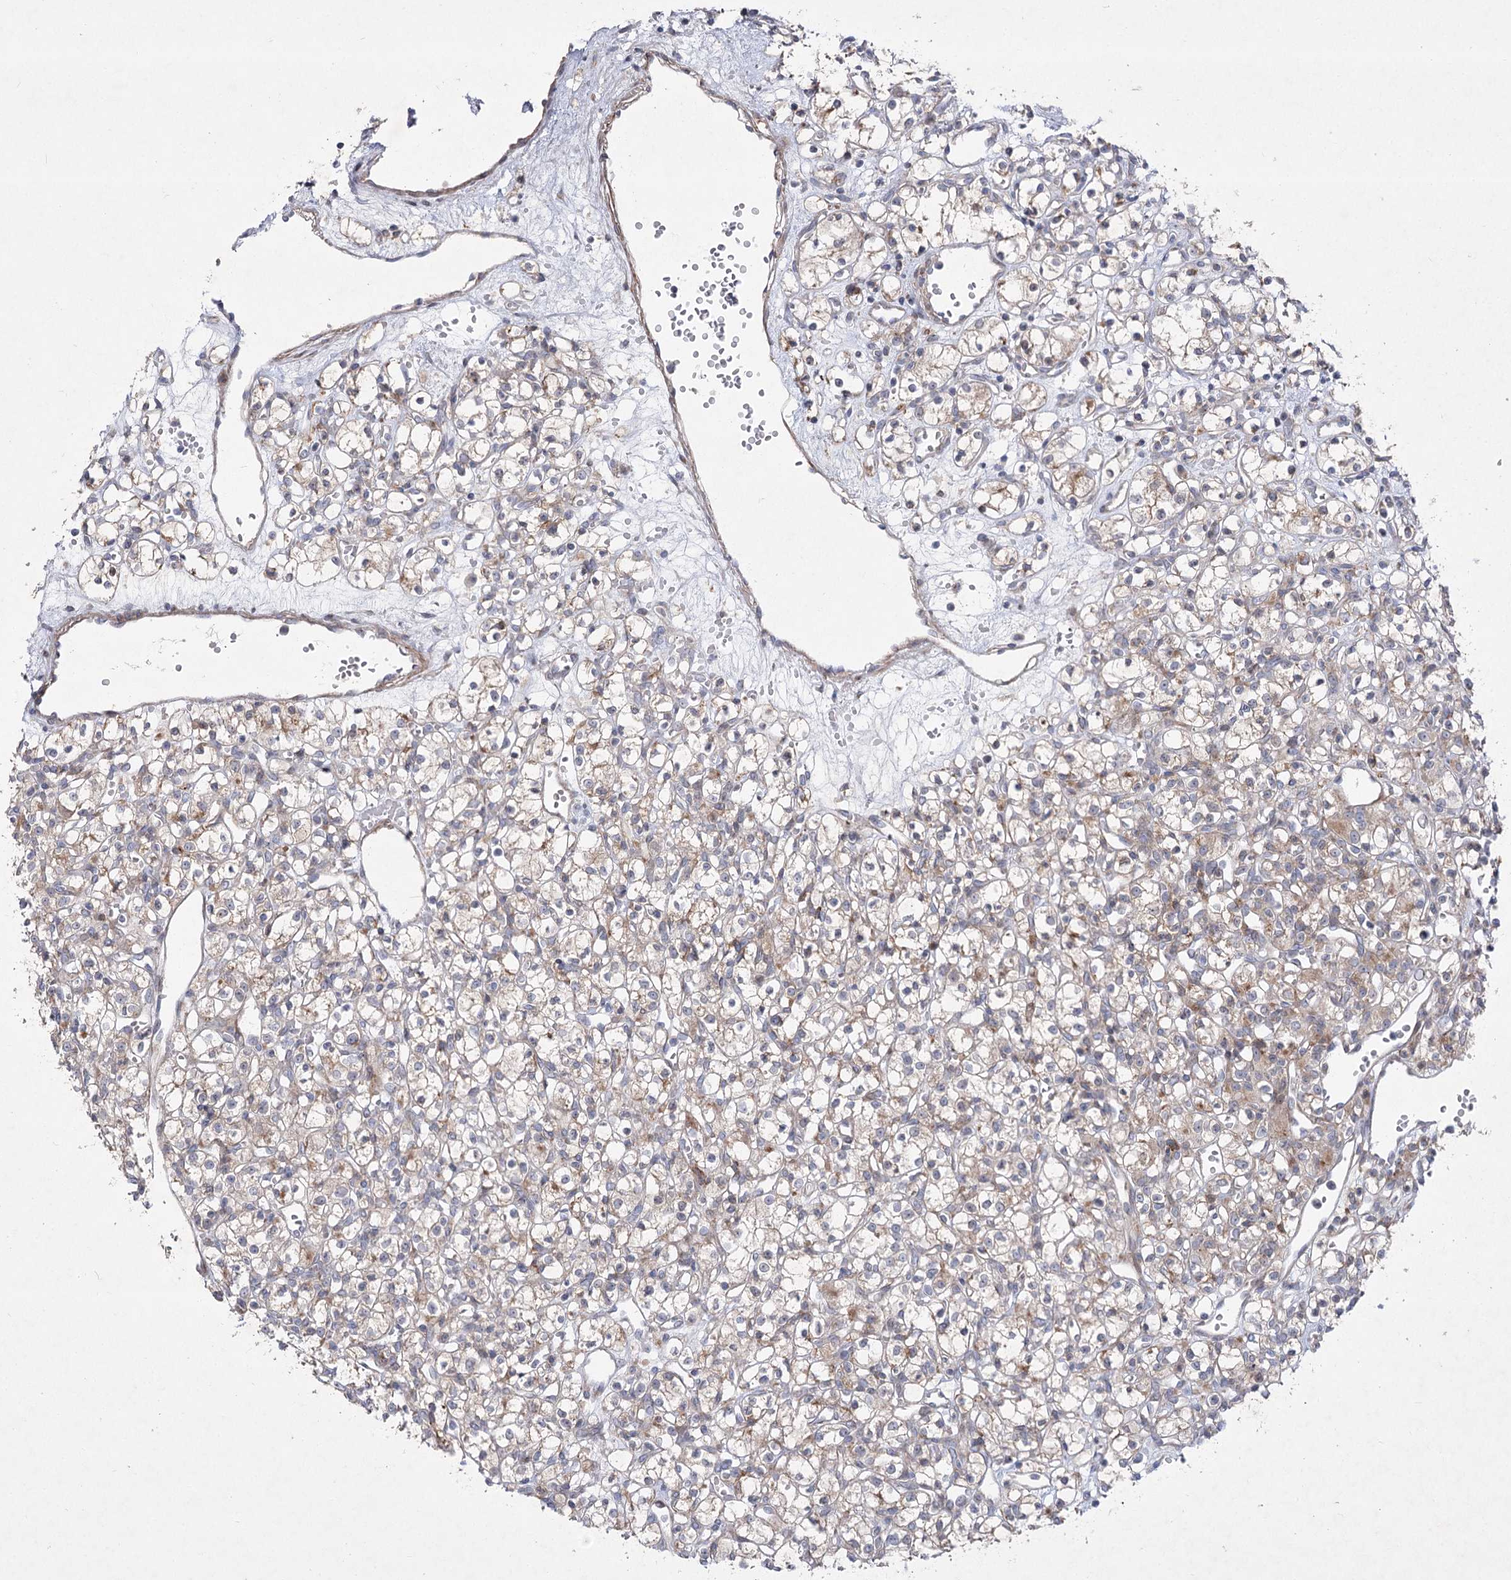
{"staining": {"intensity": "weak", "quantity": "25%-75%", "location": "cytoplasmic/membranous"}, "tissue": "renal cancer", "cell_type": "Tumor cells", "image_type": "cancer", "snomed": [{"axis": "morphology", "description": "Adenocarcinoma, NOS"}, {"axis": "topography", "description": "Kidney"}], "caption": "Protein staining exhibits weak cytoplasmic/membranous positivity in approximately 25%-75% of tumor cells in renal cancer.", "gene": "SH3BP5L", "patient": {"sex": "female", "age": 59}}